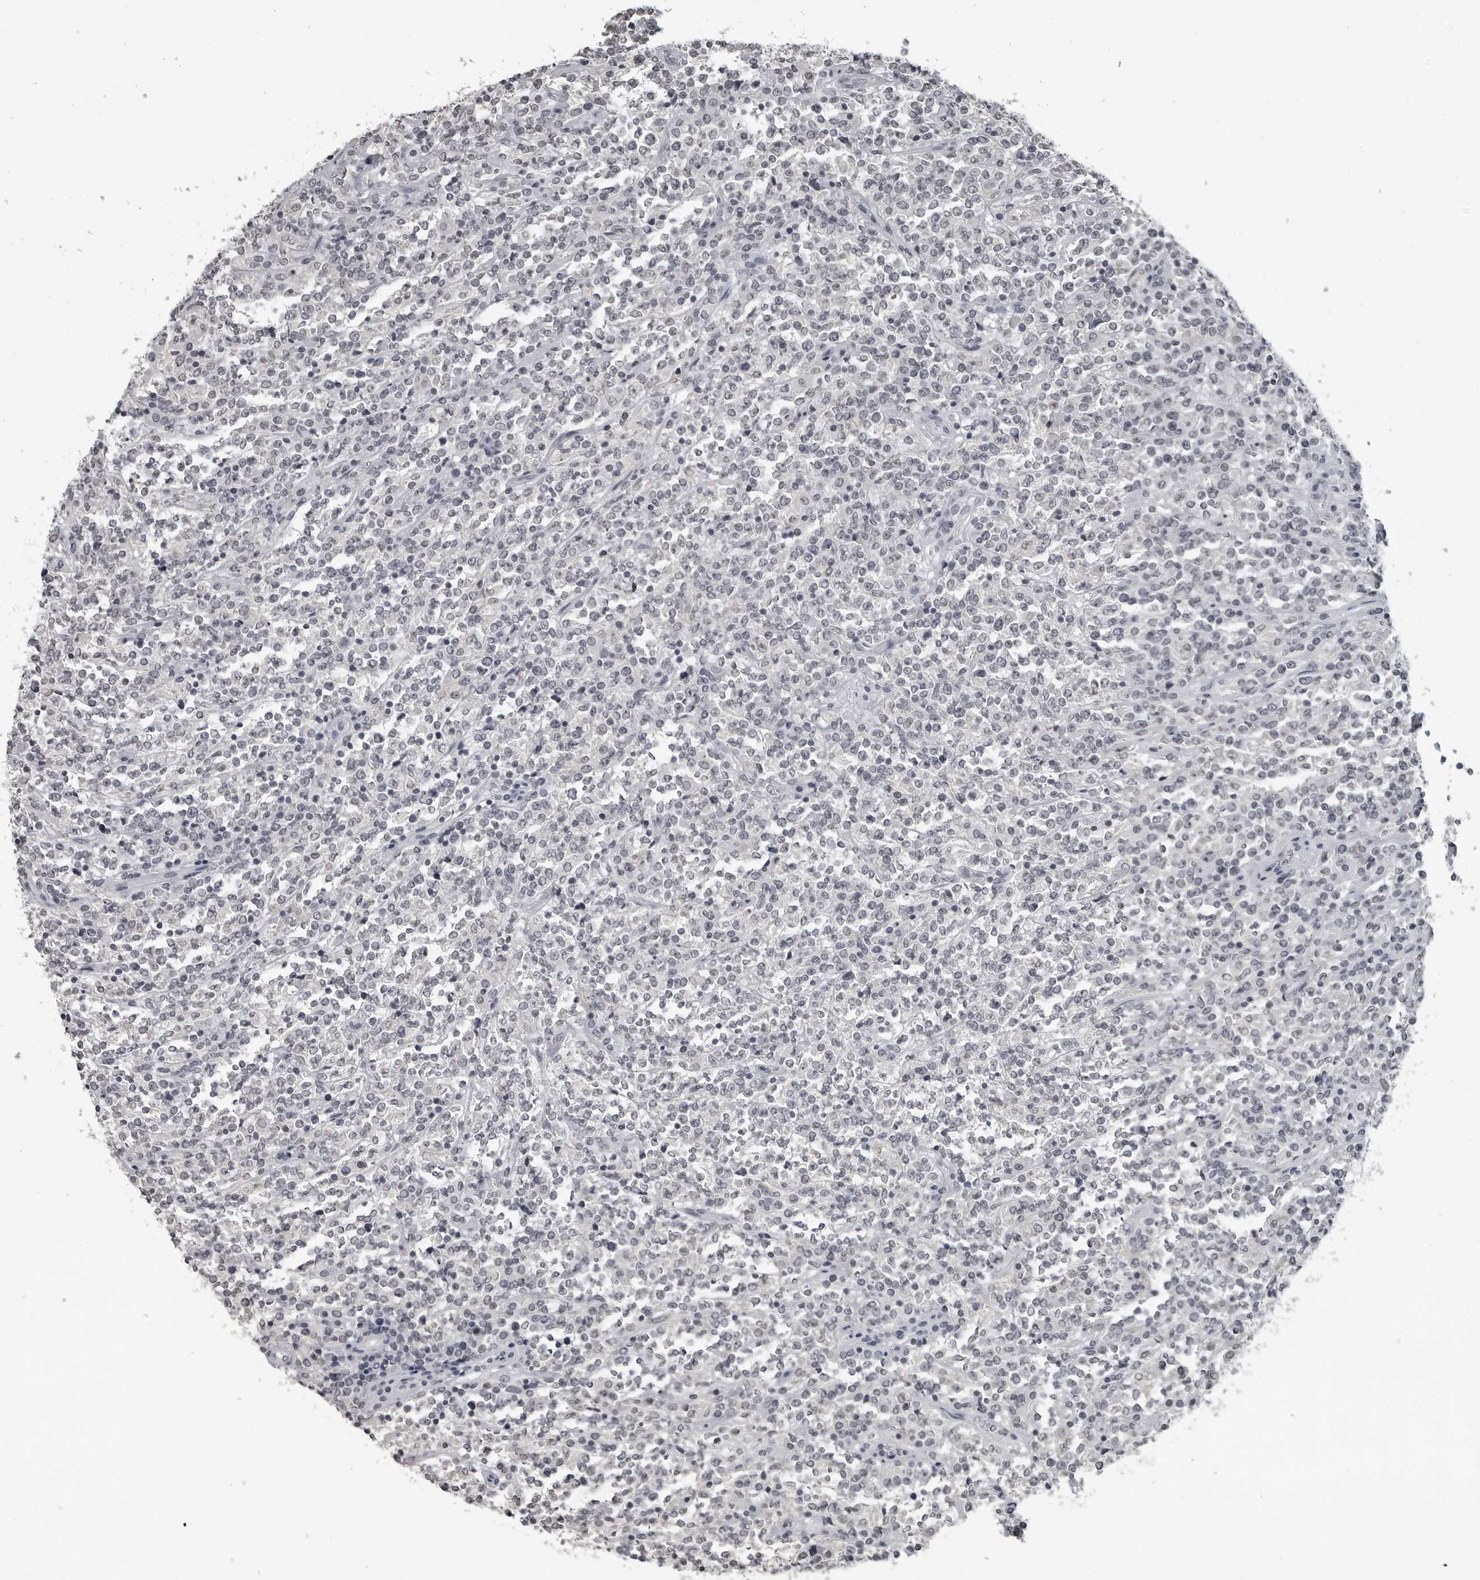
{"staining": {"intensity": "negative", "quantity": "none", "location": "none"}, "tissue": "lymphoma", "cell_type": "Tumor cells", "image_type": "cancer", "snomed": [{"axis": "morphology", "description": "Malignant lymphoma, non-Hodgkin's type, High grade"}, {"axis": "topography", "description": "Soft tissue"}], "caption": "This is an IHC histopathology image of human lymphoma. There is no positivity in tumor cells.", "gene": "DDX54", "patient": {"sex": "male", "age": 18}}